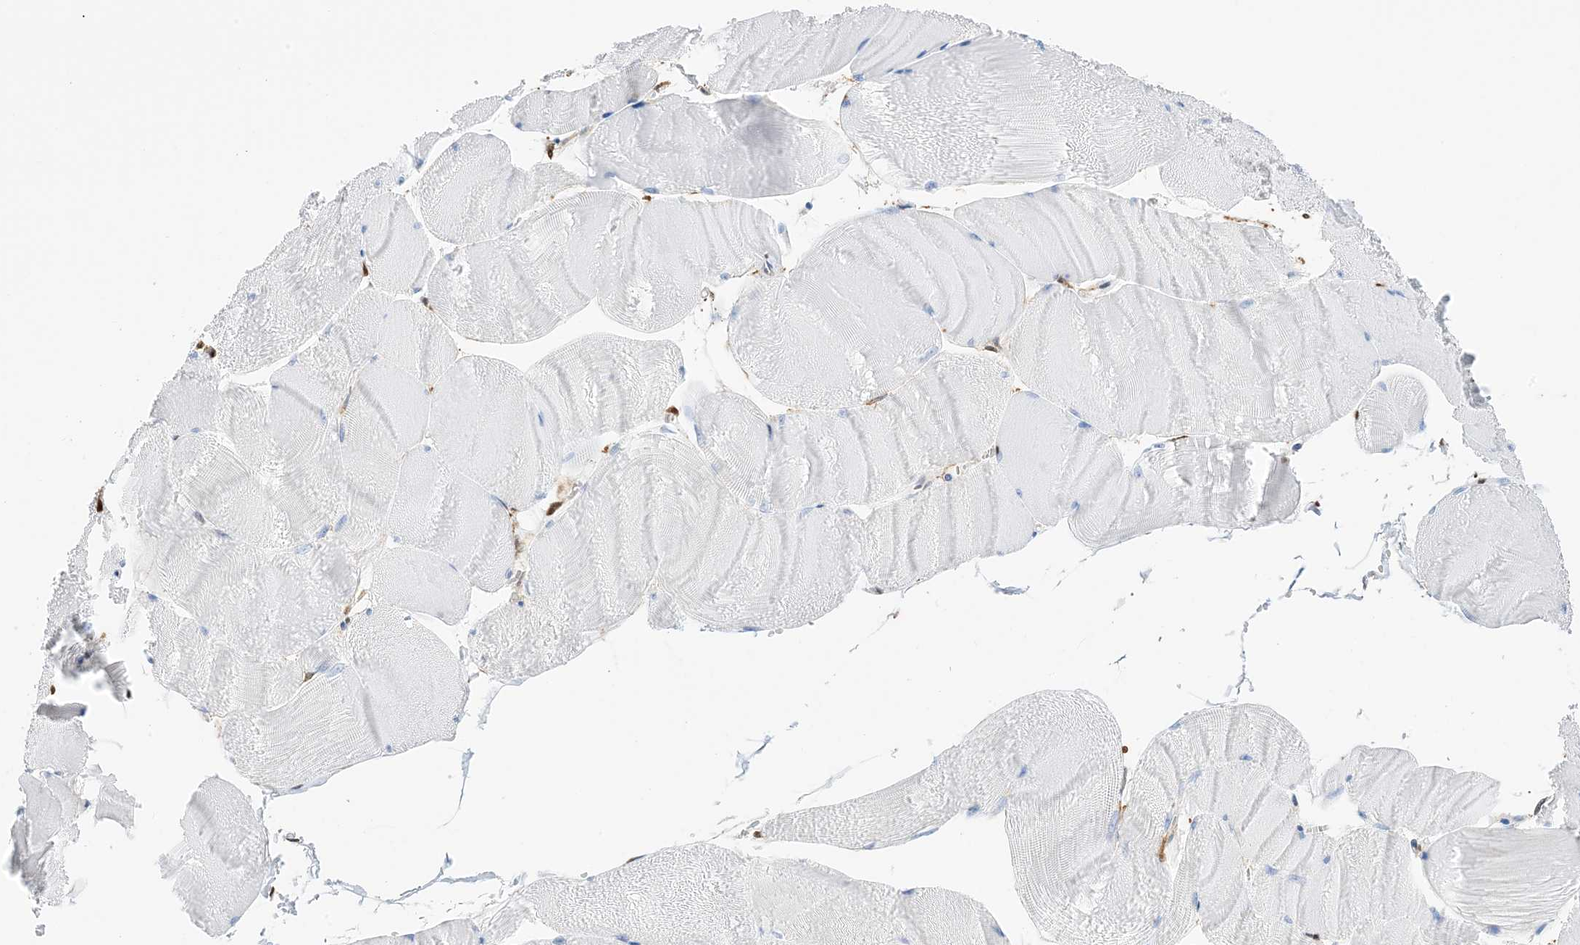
{"staining": {"intensity": "negative", "quantity": "none", "location": "none"}, "tissue": "skeletal muscle", "cell_type": "Myocytes", "image_type": "normal", "snomed": [{"axis": "morphology", "description": "Normal tissue, NOS"}, {"axis": "morphology", "description": "Basal cell carcinoma"}, {"axis": "topography", "description": "Skeletal muscle"}], "caption": "Immunohistochemistry histopathology image of benign skeletal muscle stained for a protein (brown), which demonstrates no expression in myocytes.", "gene": "ANXA1", "patient": {"sex": "female", "age": 64}}